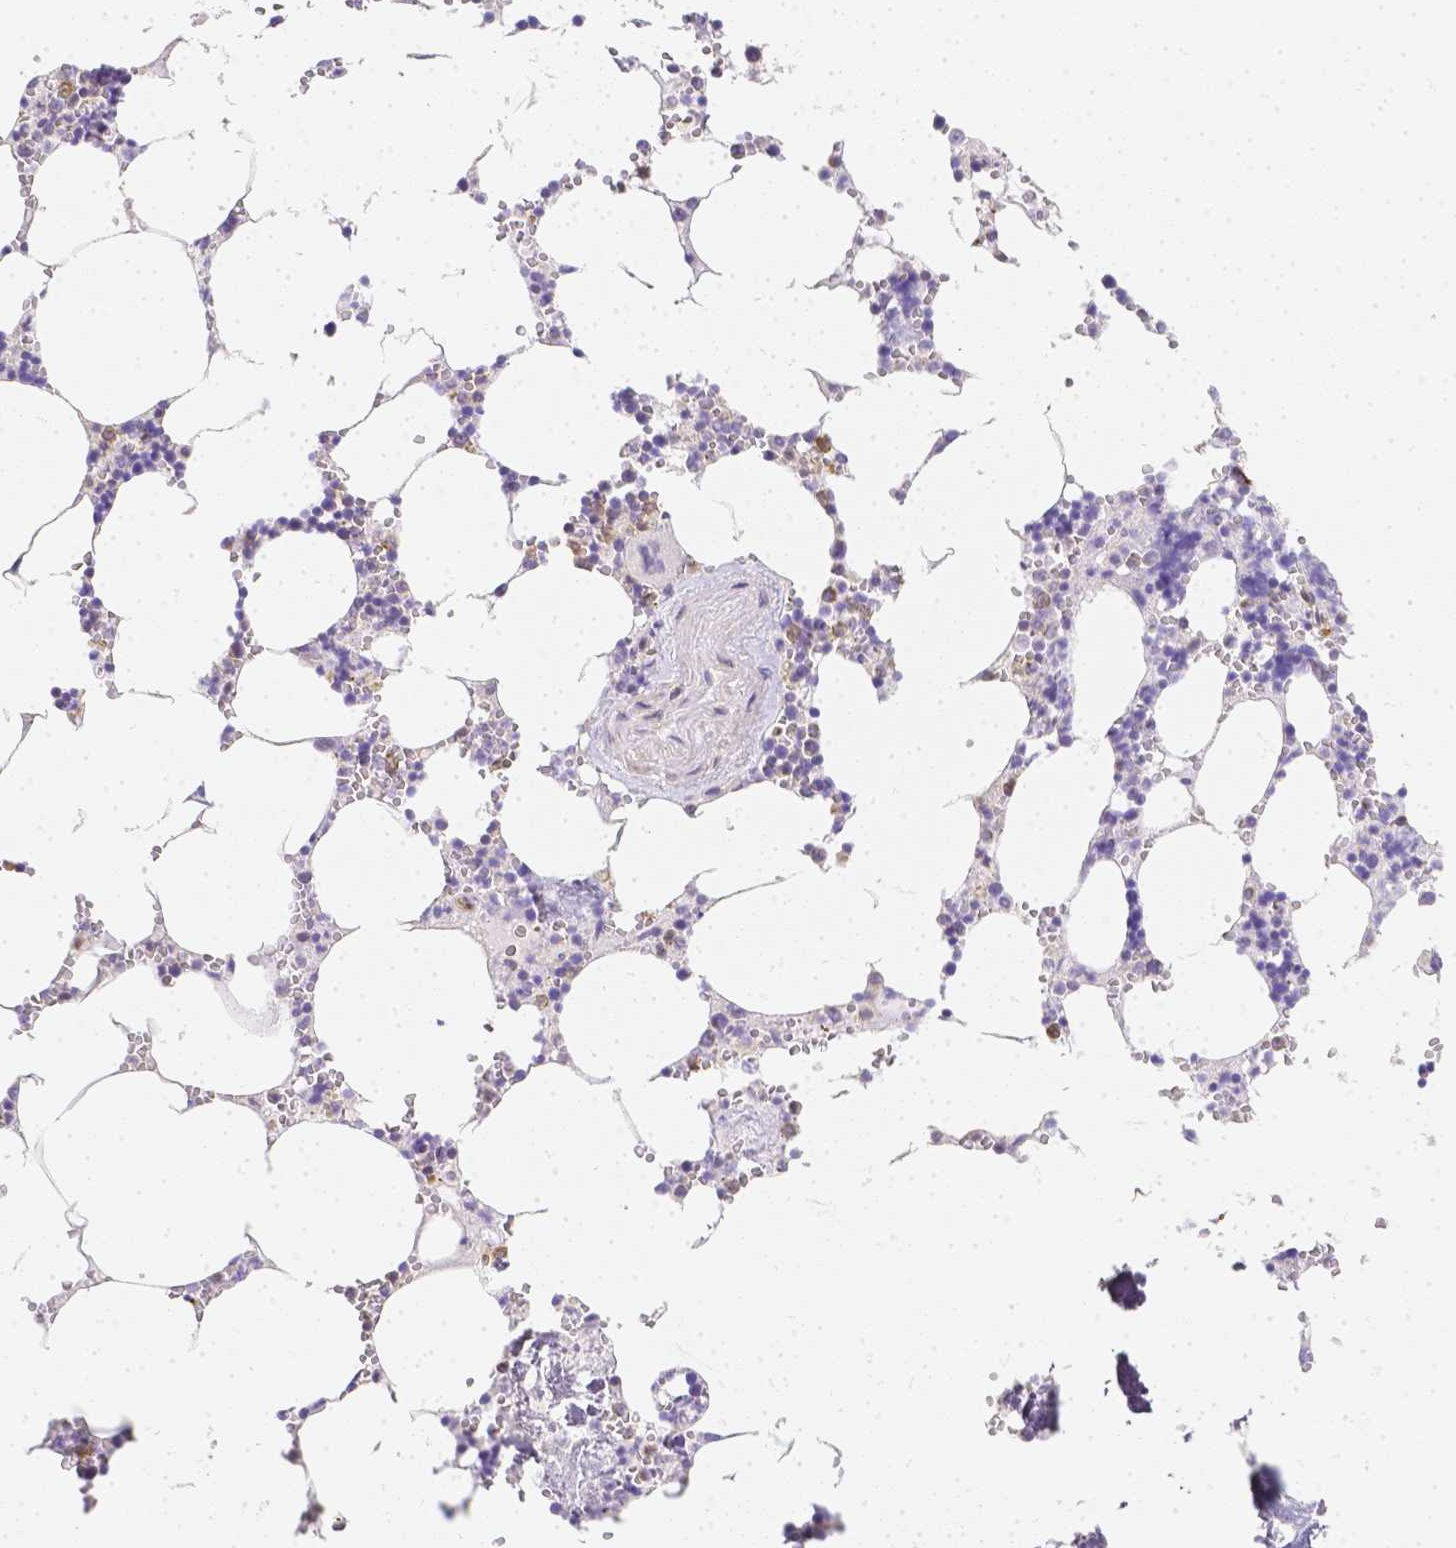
{"staining": {"intensity": "moderate", "quantity": "<25%", "location": "cytoplasmic/membranous"}, "tissue": "bone marrow", "cell_type": "Hematopoietic cells", "image_type": "normal", "snomed": [{"axis": "morphology", "description": "Normal tissue, NOS"}, {"axis": "topography", "description": "Bone marrow"}], "caption": "Human bone marrow stained for a protein (brown) demonstrates moderate cytoplasmic/membranous positive positivity in approximately <25% of hematopoietic cells.", "gene": "ASAH2B", "patient": {"sex": "male", "age": 54}}